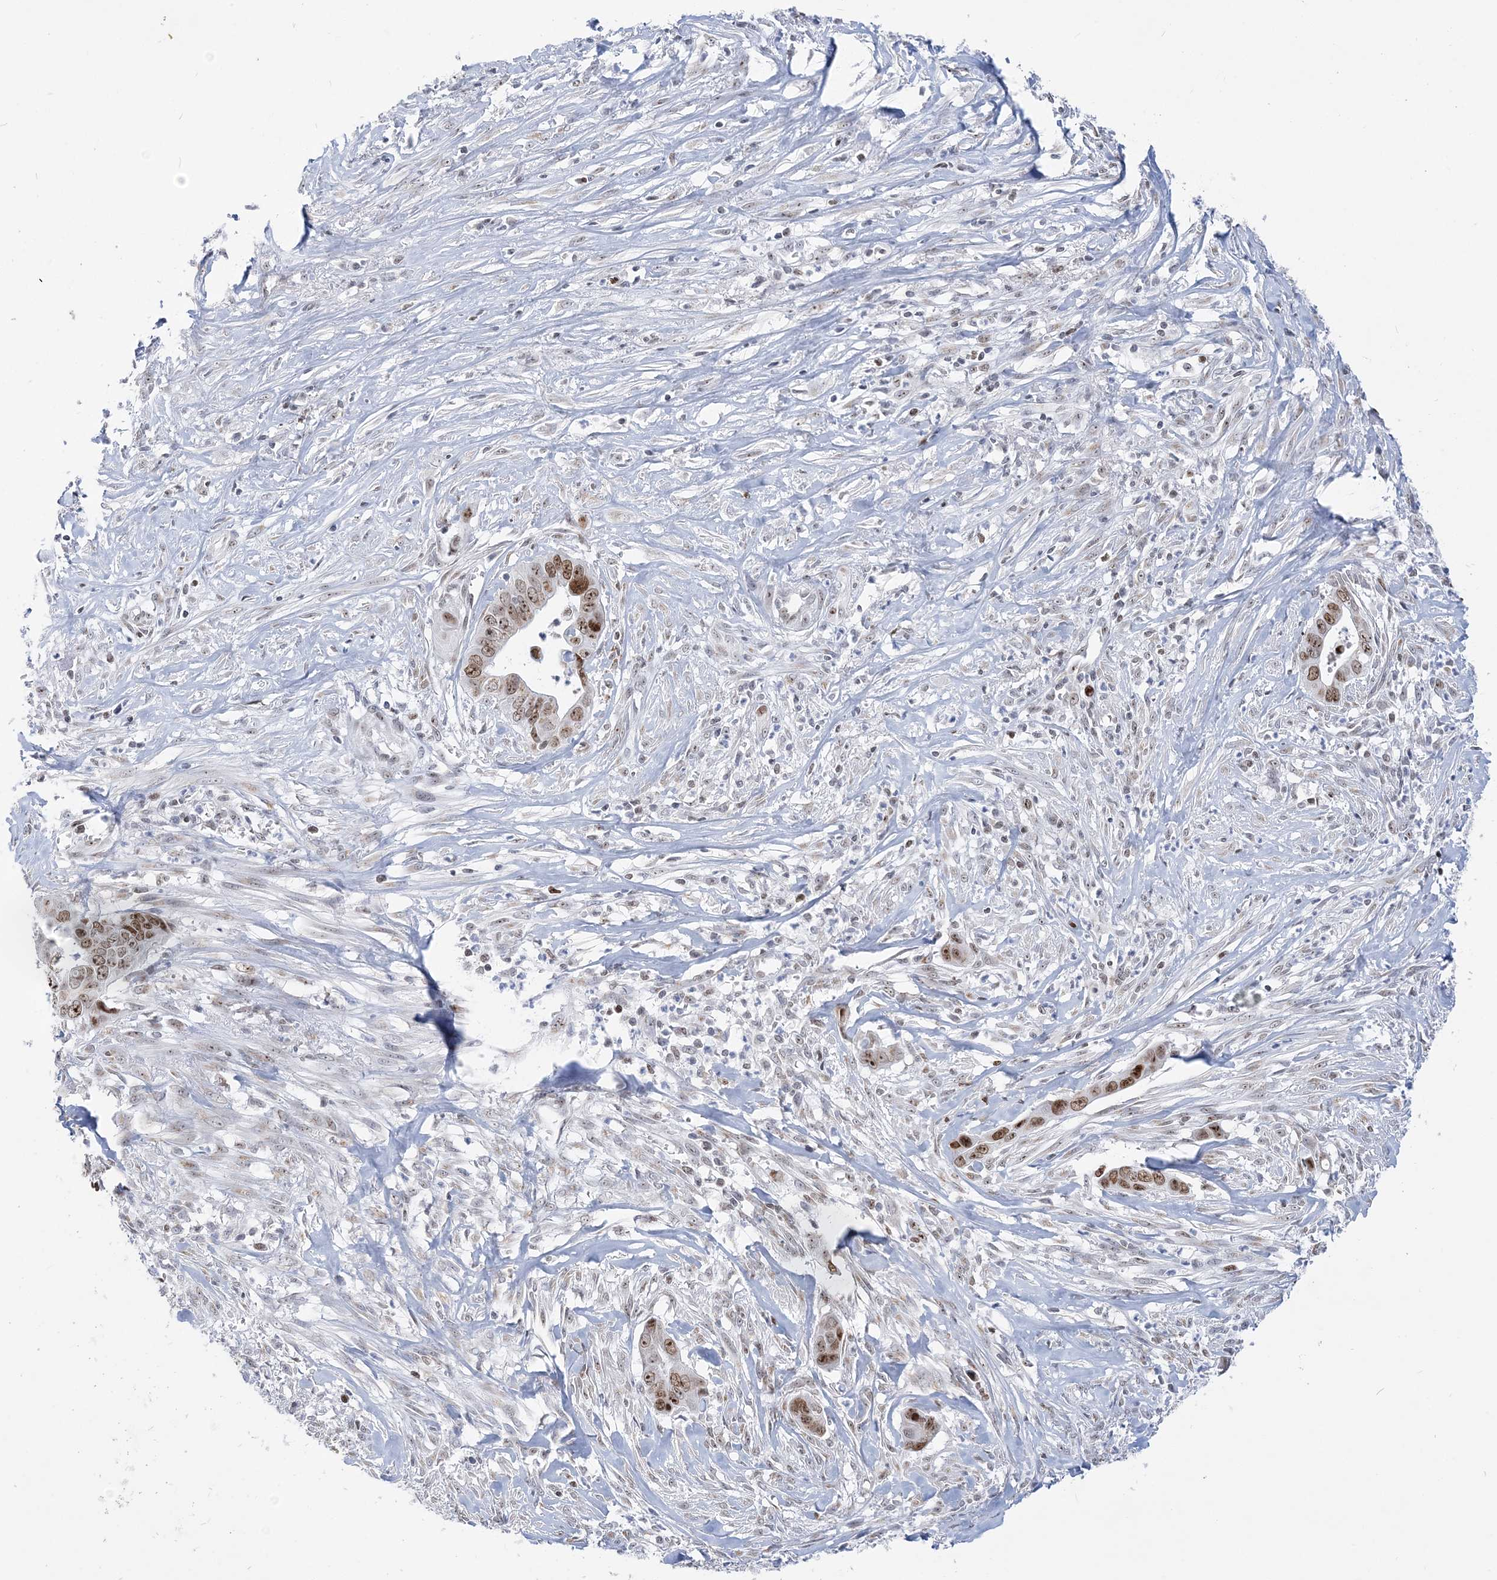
{"staining": {"intensity": "moderate", "quantity": ">75%", "location": "nuclear"}, "tissue": "liver cancer", "cell_type": "Tumor cells", "image_type": "cancer", "snomed": [{"axis": "morphology", "description": "Cholangiocarcinoma"}, {"axis": "topography", "description": "Liver"}], "caption": "Moderate nuclear expression for a protein is identified in about >75% of tumor cells of cholangiocarcinoma (liver) using immunohistochemistry.", "gene": "DDX21", "patient": {"sex": "female", "age": 79}}